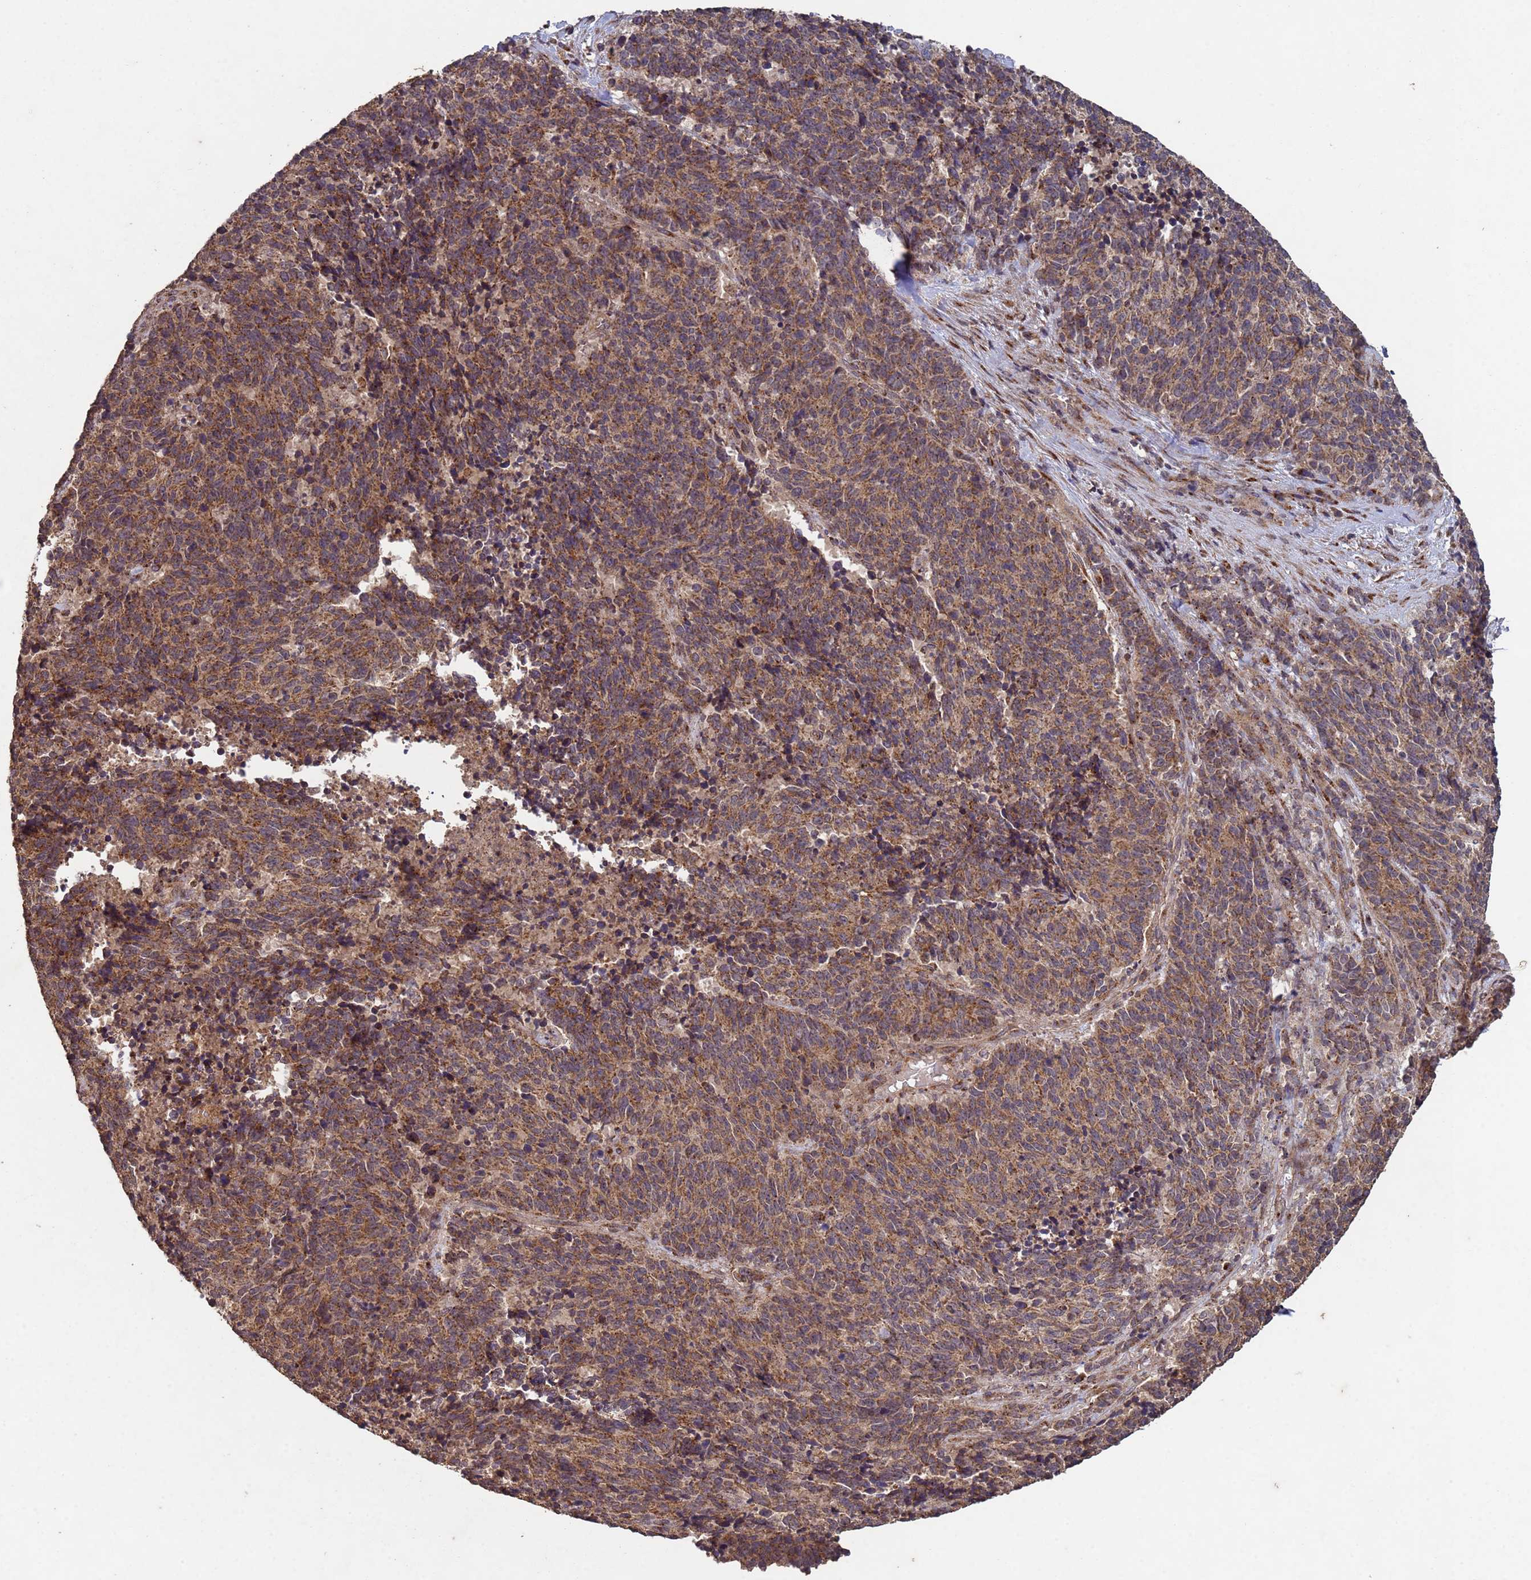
{"staining": {"intensity": "moderate", "quantity": ">75%", "location": "cytoplasmic/membranous"}, "tissue": "cervical cancer", "cell_type": "Tumor cells", "image_type": "cancer", "snomed": [{"axis": "morphology", "description": "Squamous cell carcinoma, NOS"}, {"axis": "topography", "description": "Cervix"}], "caption": "Protein positivity by immunohistochemistry reveals moderate cytoplasmic/membranous positivity in approximately >75% of tumor cells in cervical cancer (squamous cell carcinoma).", "gene": "FASTKD1", "patient": {"sex": "female", "age": 29}}